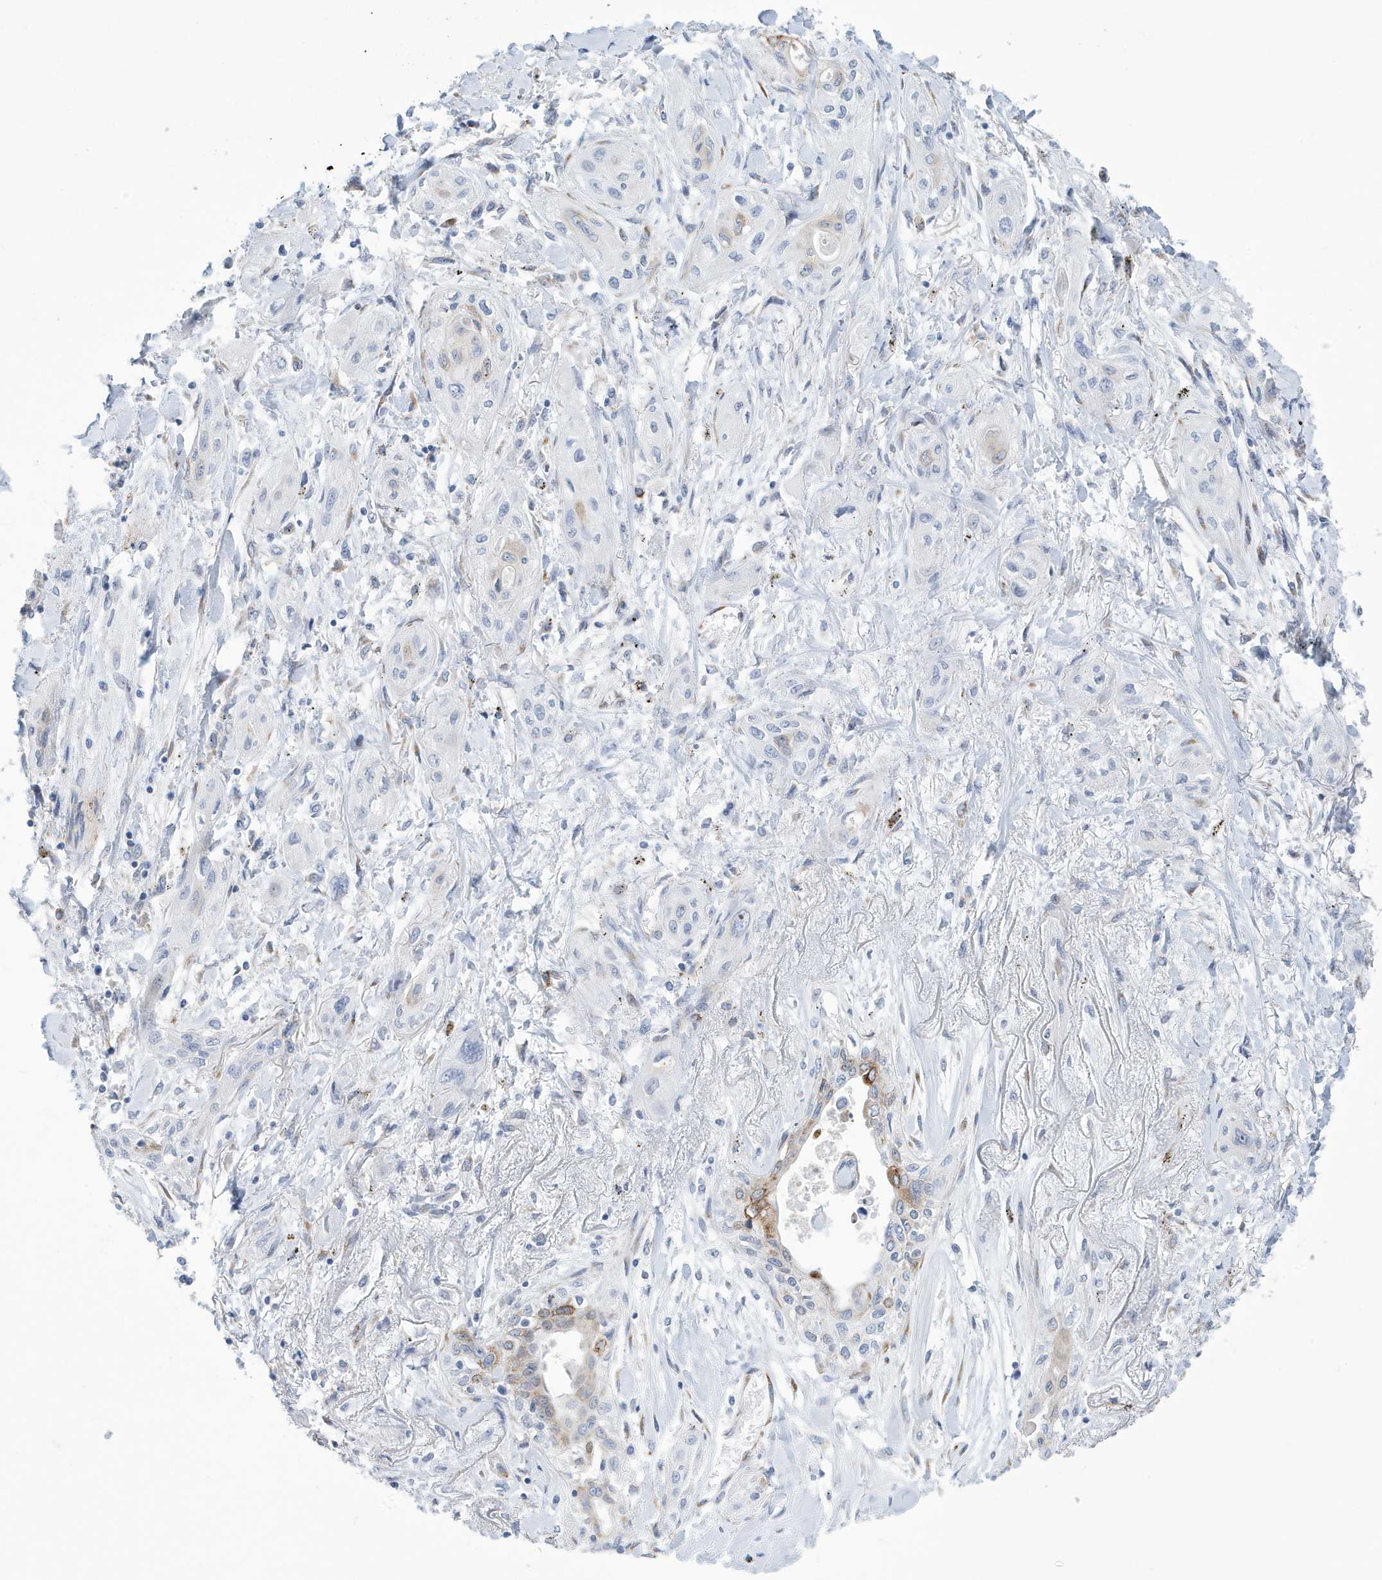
{"staining": {"intensity": "negative", "quantity": "none", "location": "none"}, "tissue": "lung cancer", "cell_type": "Tumor cells", "image_type": "cancer", "snomed": [{"axis": "morphology", "description": "Squamous cell carcinoma, NOS"}, {"axis": "topography", "description": "Lung"}], "caption": "A high-resolution photomicrograph shows immunohistochemistry (IHC) staining of lung squamous cell carcinoma, which reveals no significant staining in tumor cells.", "gene": "SEMA3F", "patient": {"sex": "female", "age": 47}}